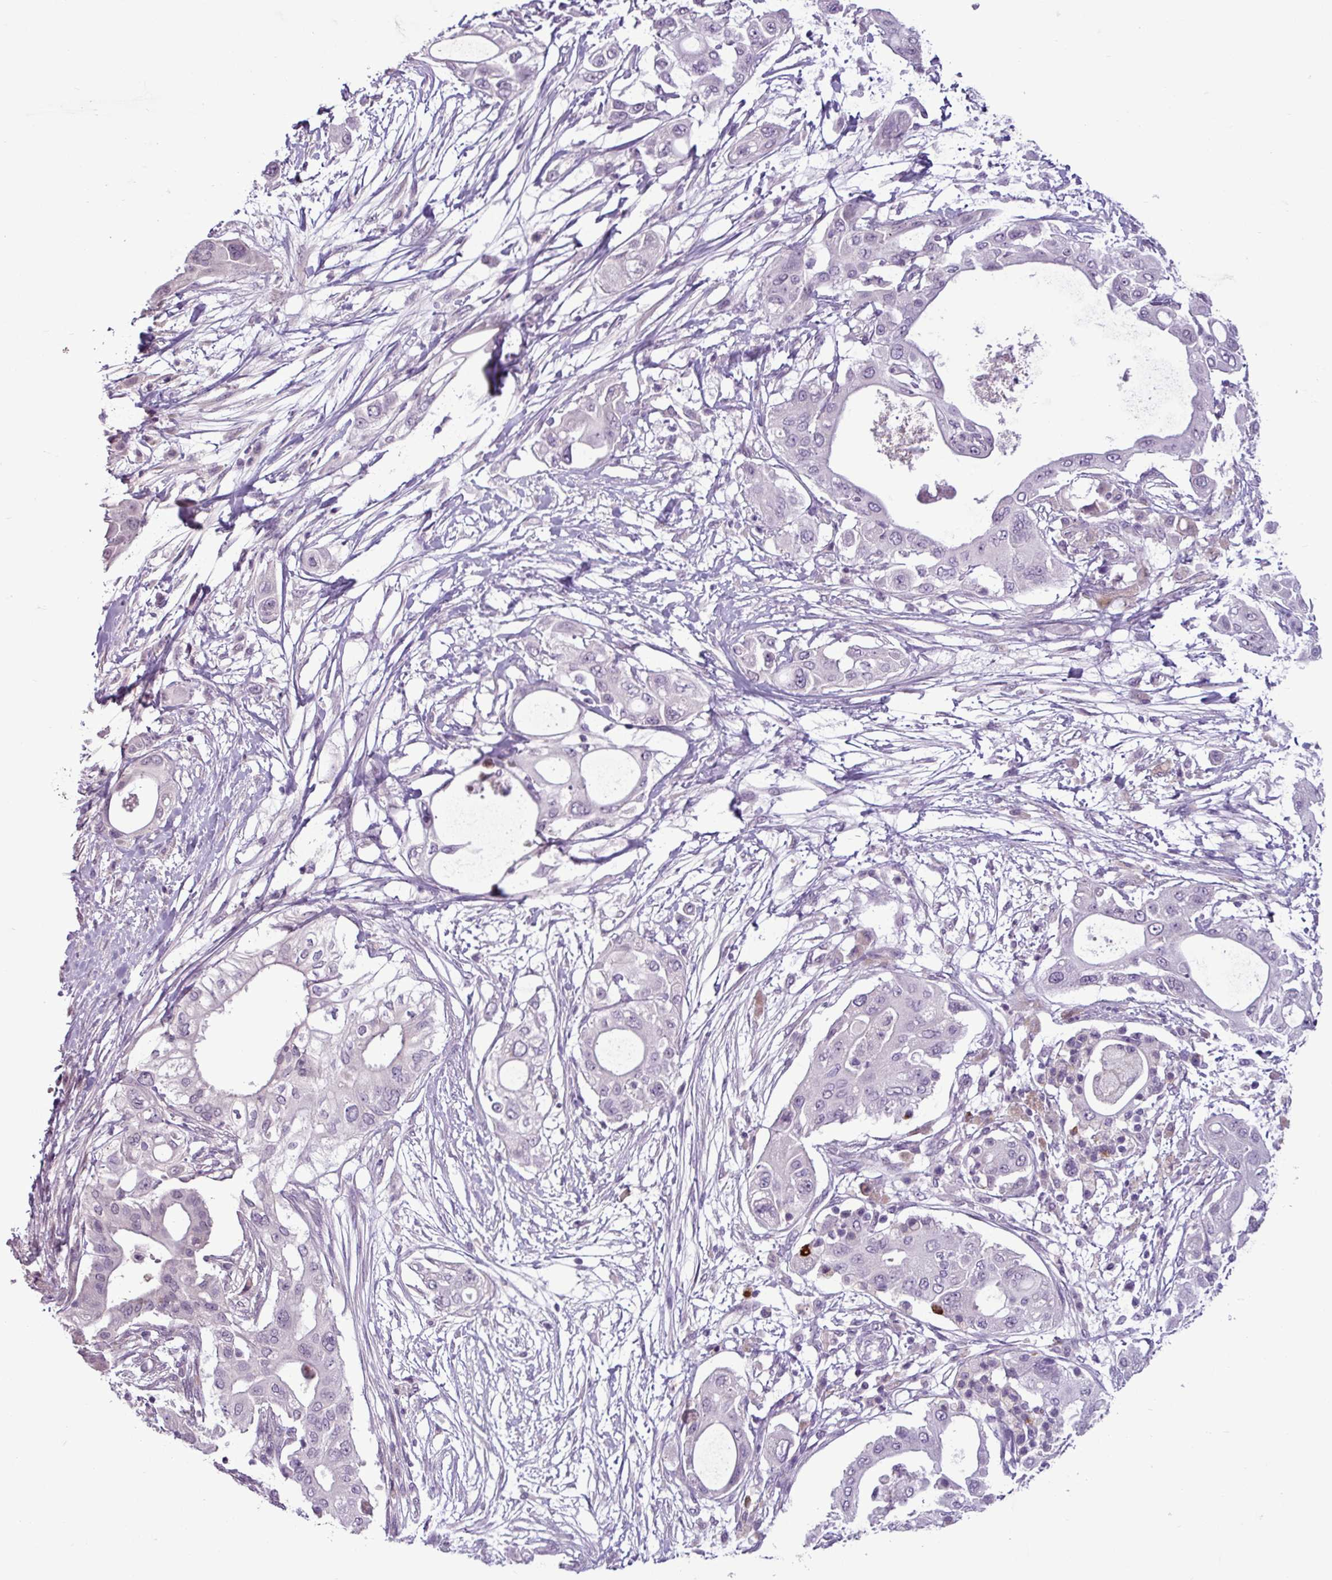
{"staining": {"intensity": "negative", "quantity": "none", "location": "none"}, "tissue": "pancreatic cancer", "cell_type": "Tumor cells", "image_type": "cancer", "snomed": [{"axis": "morphology", "description": "Adenocarcinoma, NOS"}, {"axis": "topography", "description": "Pancreas"}], "caption": "An IHC photomicrograph of adenocarcinoma (pancreatic) is shown. There is no staining in tumor cells of adenocarcinoma (pancreatic).", "gene": "C9orf24", "patient": {"sex": "male", "age": 68}}